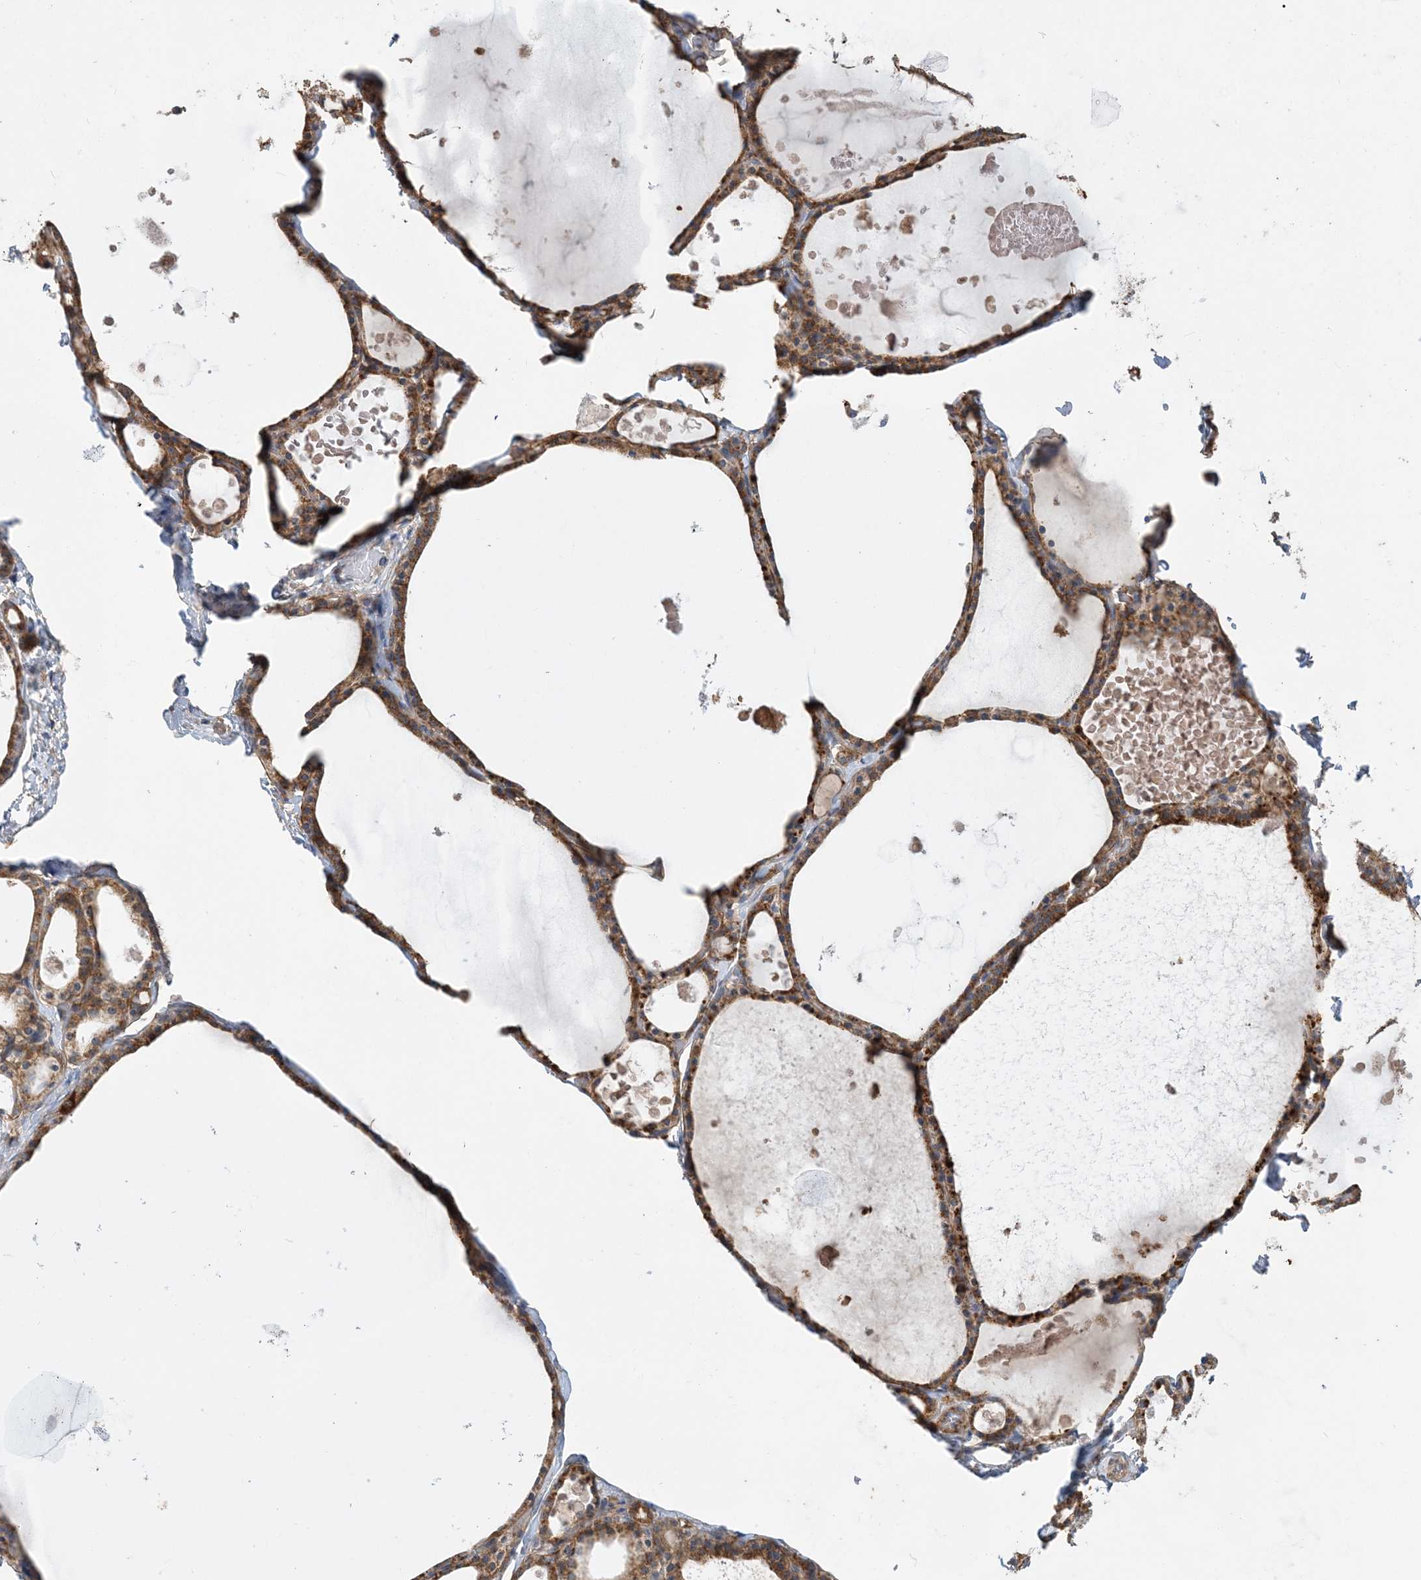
{"staining": {"intensity": "moderate", "quantity": ">75%", "location": "cytoplasmic/membranous"}, "tissue": "thyroid gland", "cell_type": "Glandular cells", "image_type": "normal", "snomed": [{"axis": "morphology", "description": "Normal tissue, NOS"}, {"axis": "topography", "description": "Thyroid gland"}], "caption": "Benign thyroid gland displays moderate cytoplasmic/membranous positivity in about >75% of glandular cells.", "gene": "FEZ2", "patient": {"sex": "male", "age": 56}}